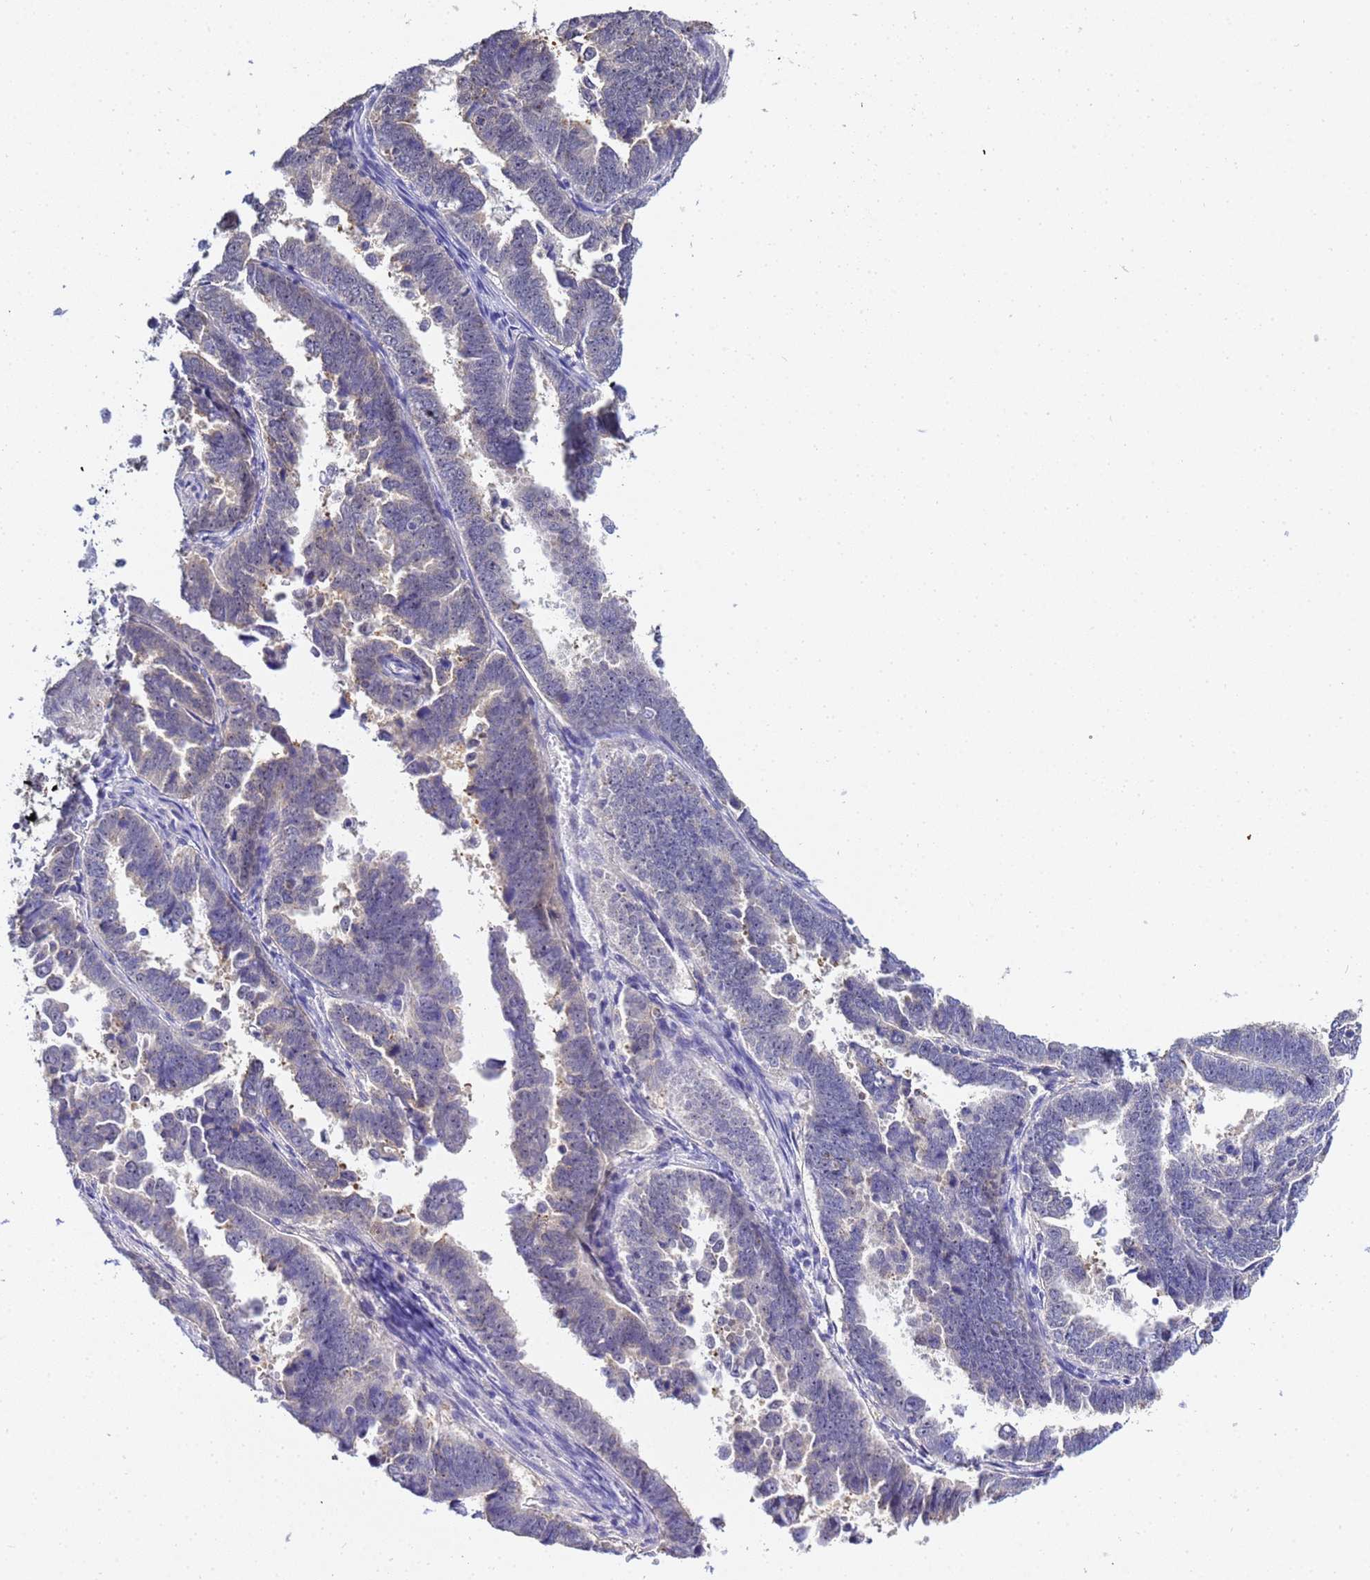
{"staining": {"intensity": "negative", "quantity": "none", "location": "none"}, "tissue": "endometrial cancer", "cell_type": "Tumor cells", "image_type": "cancer", "snomed": [{"axis": "morphology", "description": "Adenocarcinoma, NOS"}, {"axis": "topography", "description": "Endometrium"}], "caption": "The histopathology image demonstrates no significant staining in tumor cells of endometrial cancer (adenocarcinoma).", "gene": "ACTL6B", "patient": {"sex": "female", "age": 75}}